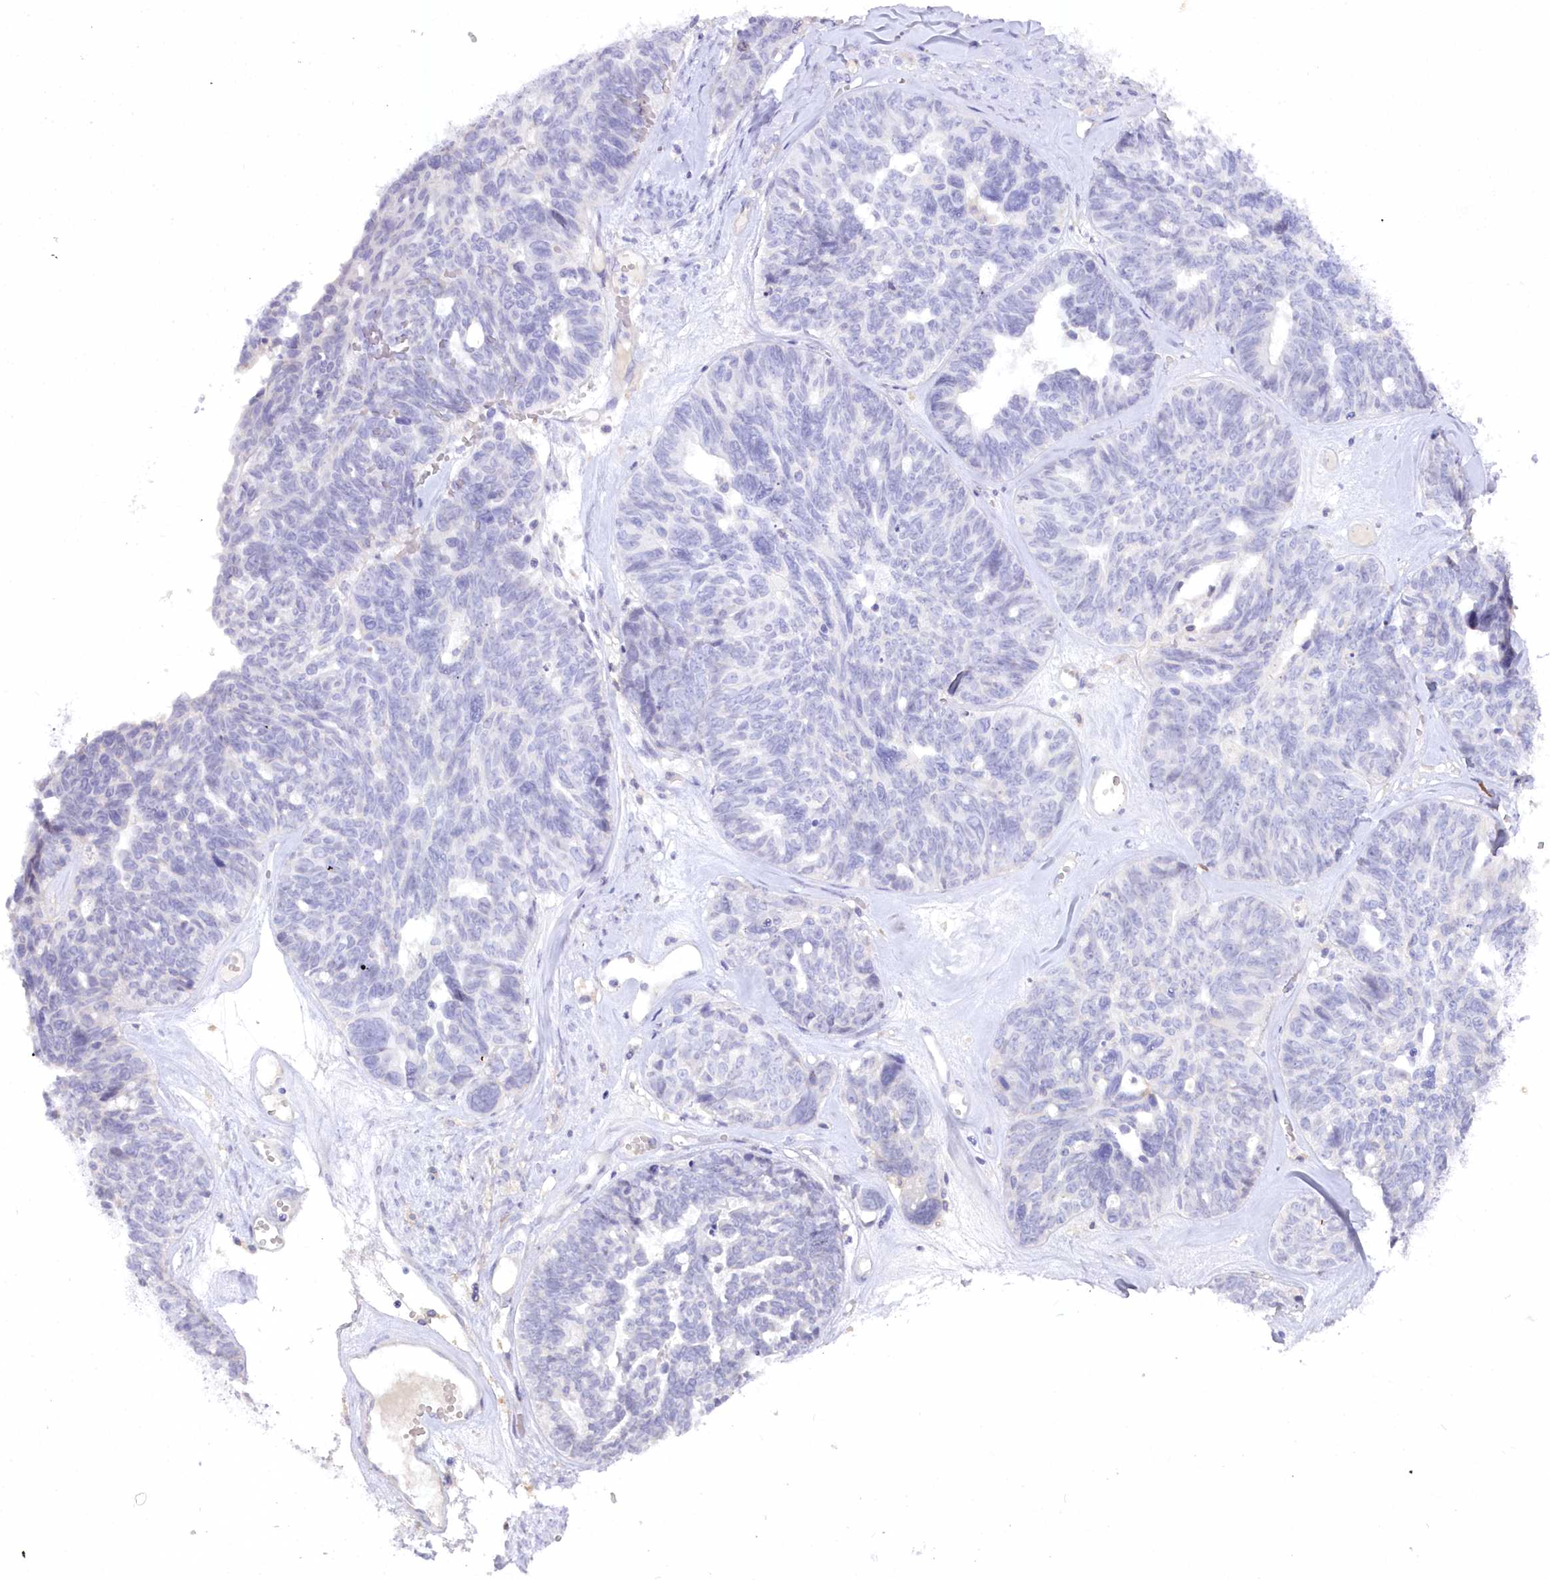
{"staining": {"intensity": "negative", "quantity": "none", "location": "none"}, "tissue": "ovarian cancer", "cell_type": "Tumor cells", "image_type": "cancer", "snomed": [{"axis": "morphology", "description": "Cystadenocarcinoma, serous, NOS"}, {"axis": "topography", "description": "Ovary"}], "caption": "DAB immunohistochemical staining of human ovarian serous cystadenocarcinoma shows no significant expression in tumor cells. (DAB (3,3'-diaminobenzidine) IHC with hematoxylin counter stain).", "gene": "MYOZ1", "patient": {"sex": "female", "age": 79}}